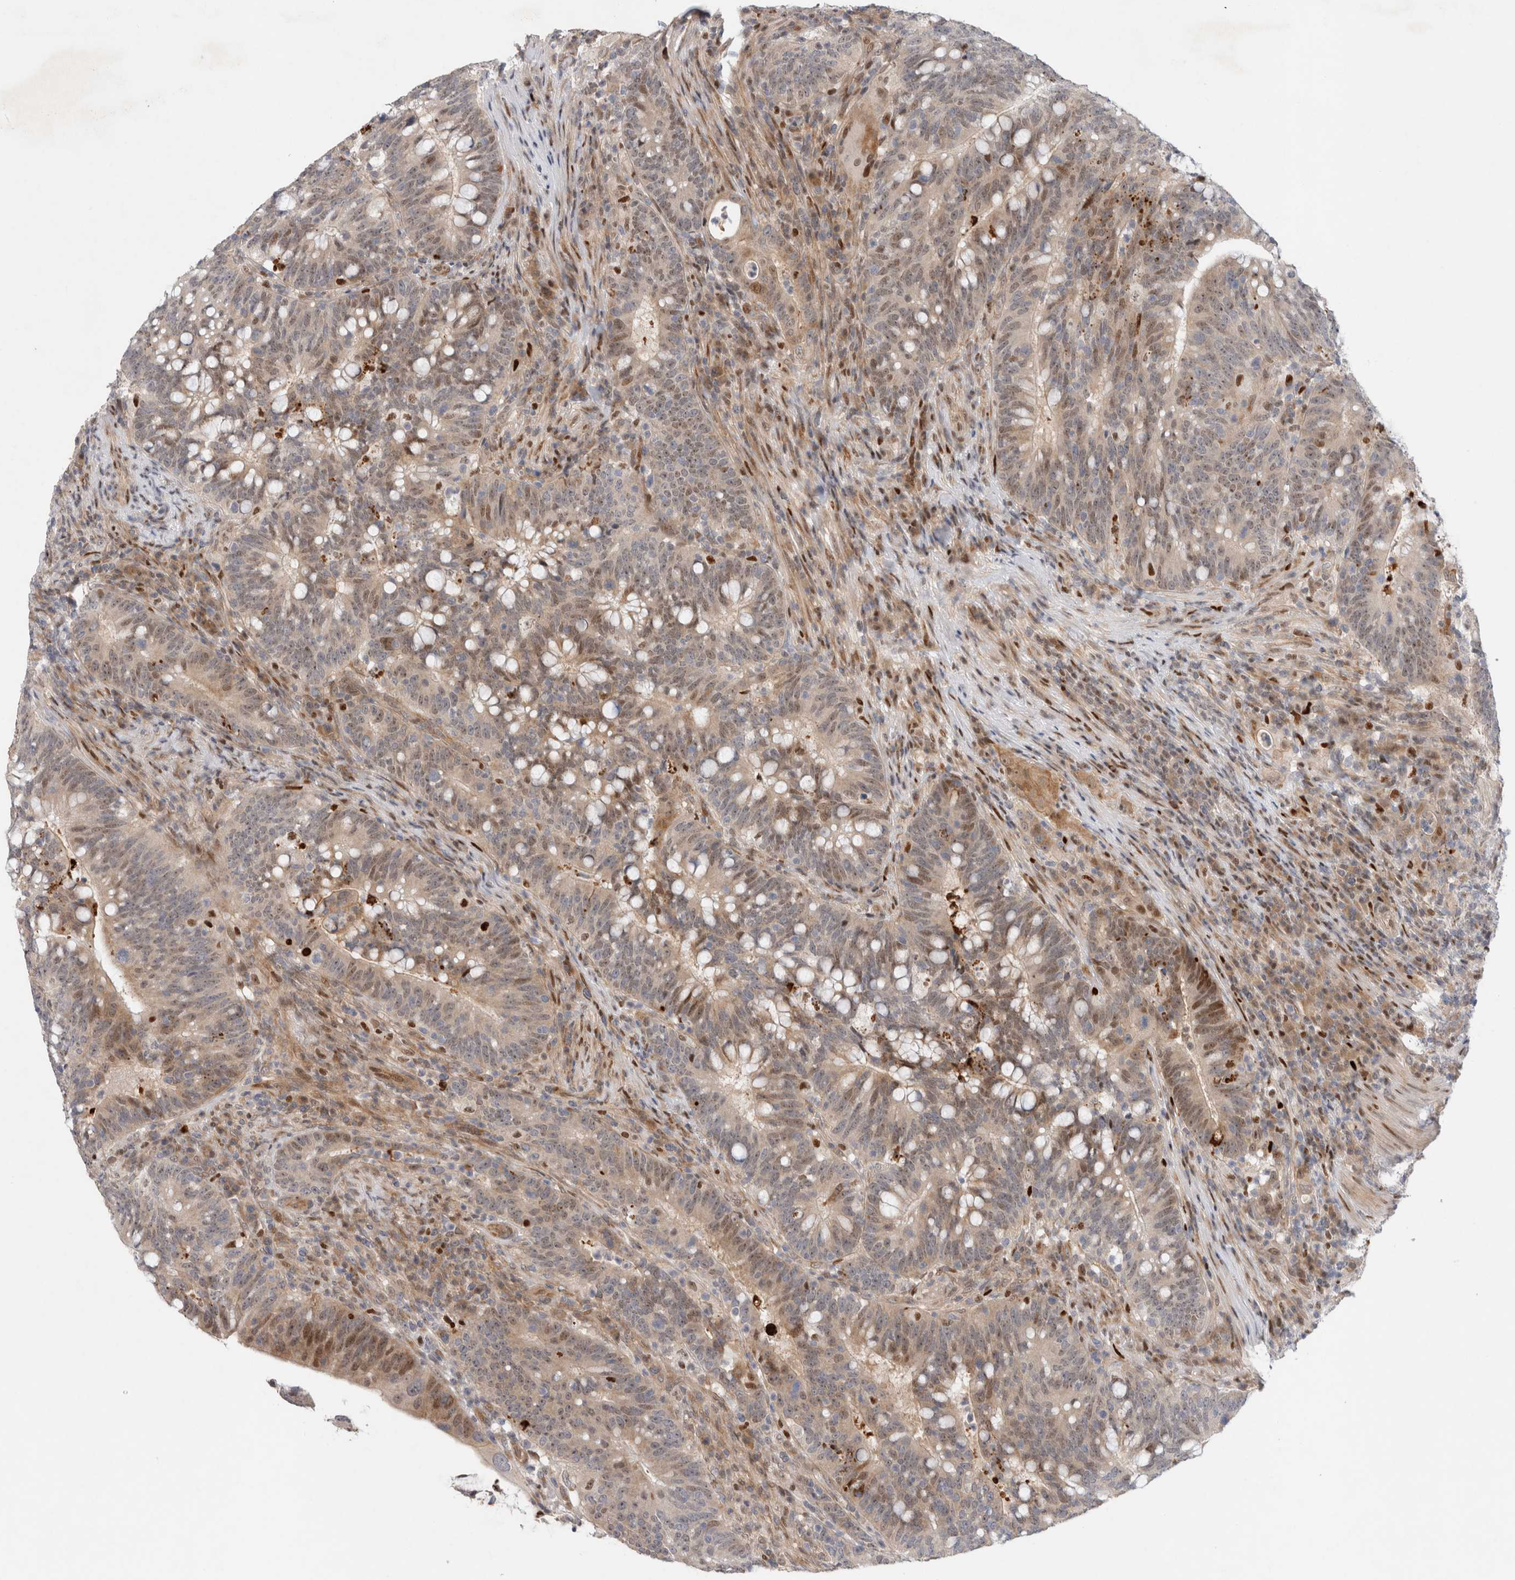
{"staining": {"intensity": "moderate", "quantity": "25%-75%", "location": "cytoplasmic/membranous,nuclear"}, "tissue": "colorectal cancer", "cell_type": "Tumor cells", "image_type": "cancer", "snomed": [{"axis": "morphology", "description": "Adenocarcinoma, NOS"}, {"axis": "topography", "description": "Colon"}], "caption": "Tumor cells reveal moderate cytoplasmic/membranous and nuclear staining in about 25%-75% of cells in colorectal adenocarcinoma. The staining was performed using DAB (3,3'-diaminobenzidine), with brown indicating positive protein expression. Nuclei are stained blue with hematoxylin.", "gene": "TCF4", "patient": {"sex": "female", "age": 66}}